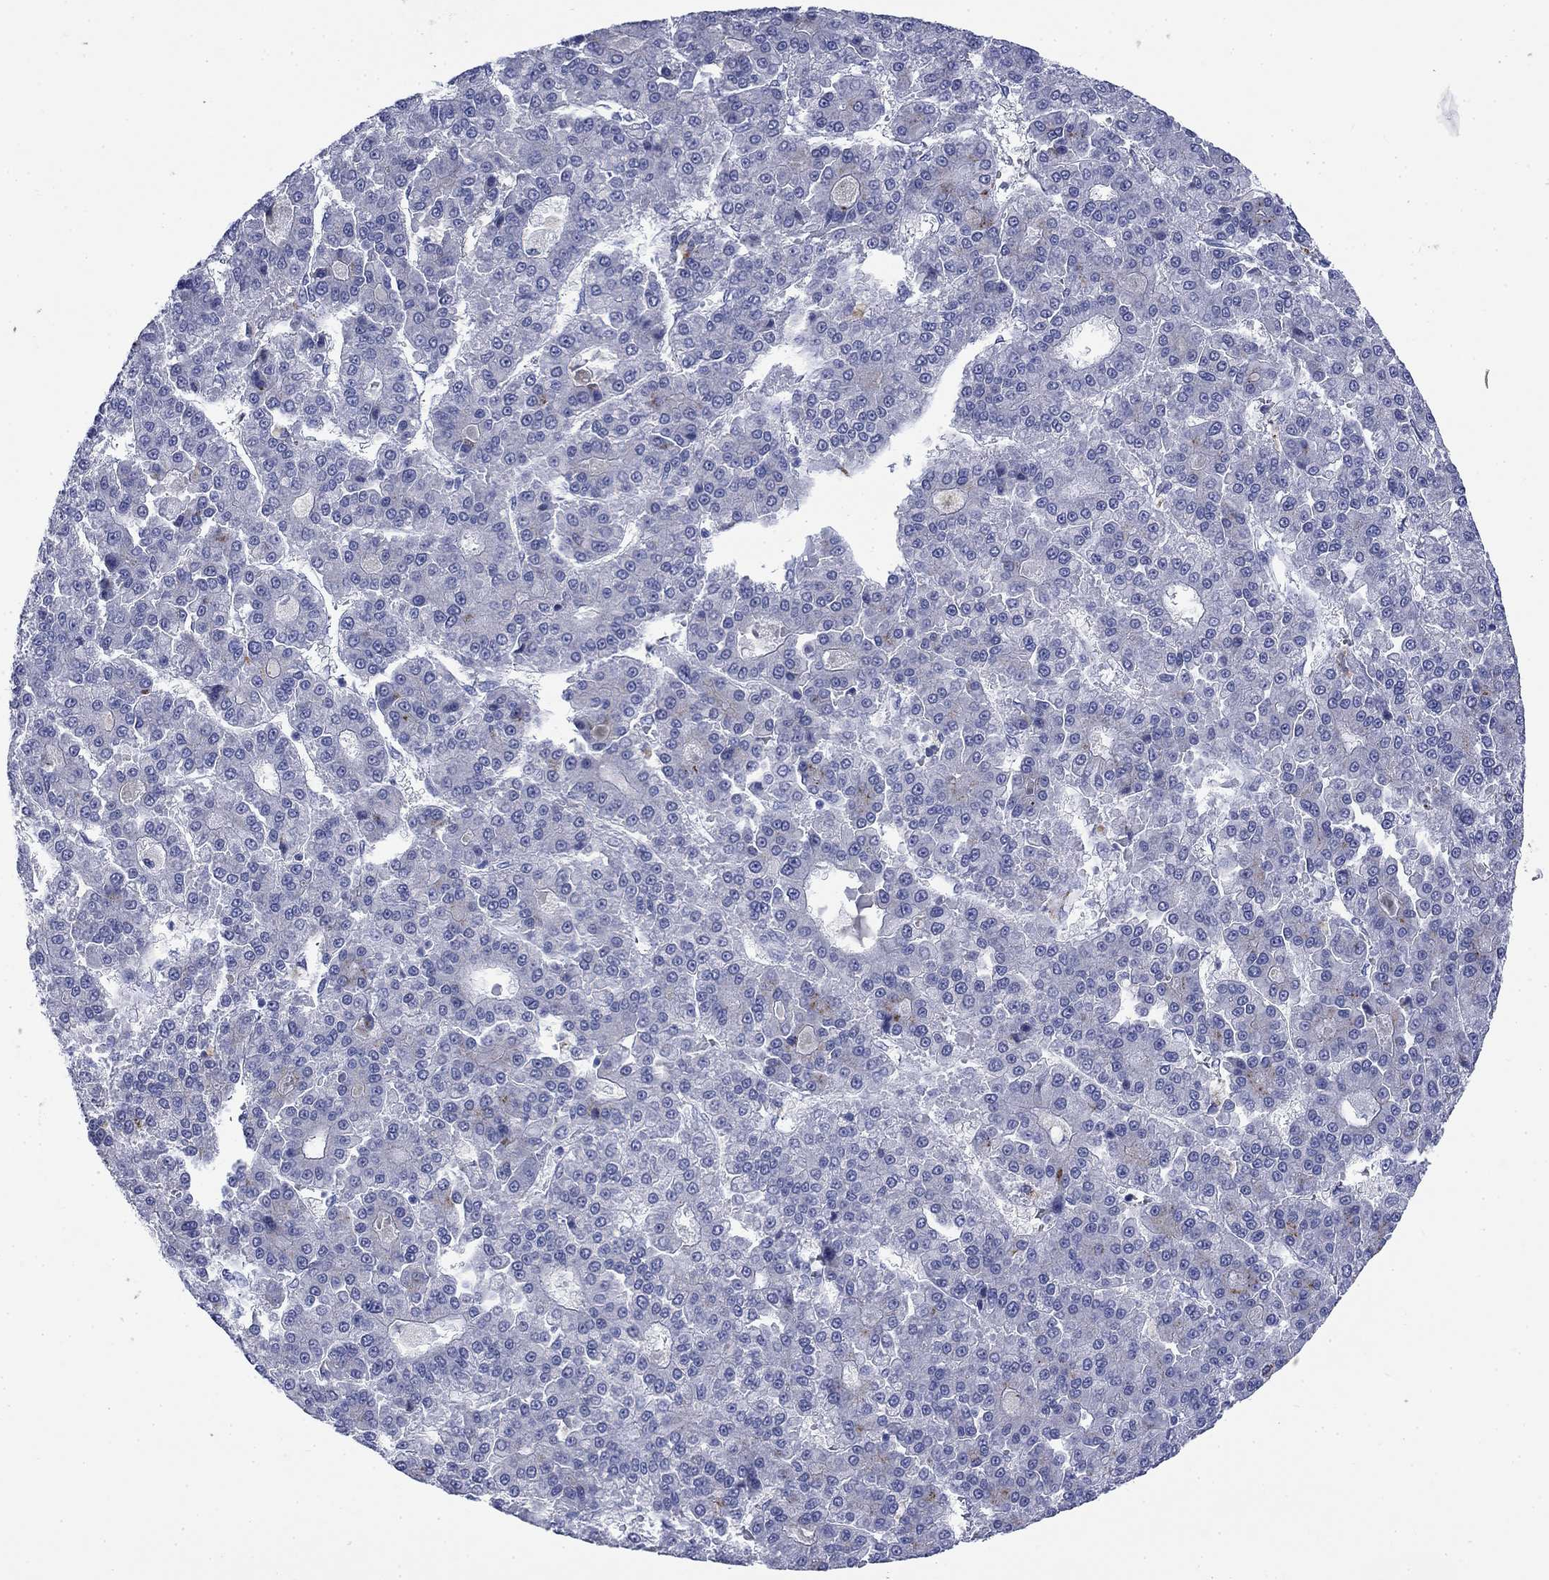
{"staining": {"intensity": "negative", "quantity": "none", "location": "none"}, "tissue": "liver cancer", "cell_type": "Tumor cells", "image_type": "cancer", "snomed": [{"axis": "morphology", "description": "Carcinoma, Hepatocellular, NOS"}, {"axis": "topography", "description": "Liver"}], "caption": "High power microscopy histopathology image of an immunohistochemistry micrograph of liver cancer (hepatocellular carcinoma), revealing no significant expression in tumor cells. (DAB (3,3'-diaminobenzidine) immunohistochemistry (IHC) visualized using brightfield microscopy, high magnification).", "gene": "IGF2BP3", "patient": {"sex": "male", "age": 70}}